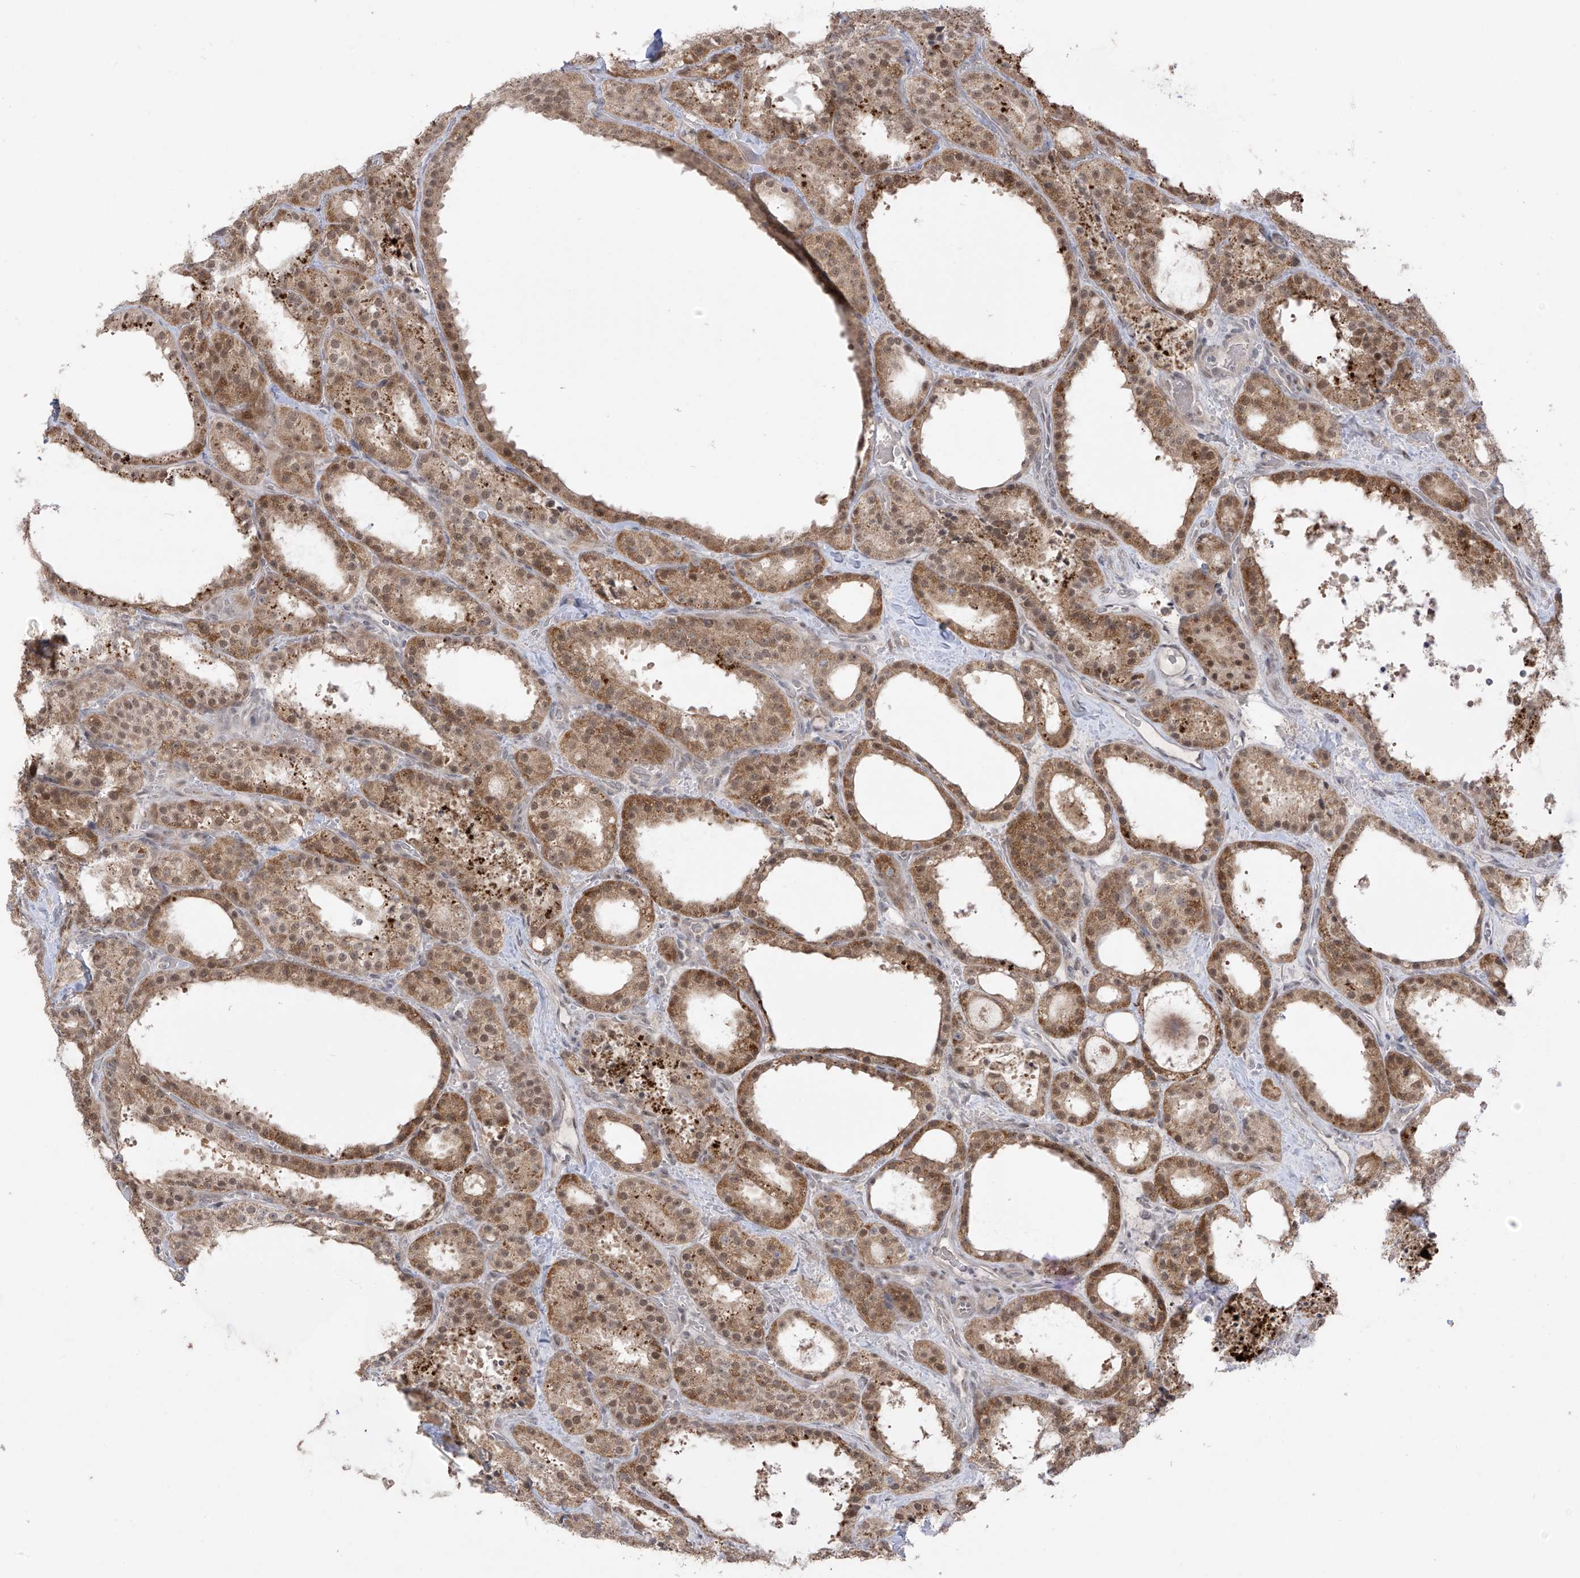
{"staining": {"intensity": "moderate", "quantity": ">75%", "location": "cytoplasmic/membranous,nuclear"}, "tissue": "thyroid cancer", "cell_type": "Tumor cells", "image_type": "cancer", "snomed": [{"axis": "morphology", "description": "Papillary adenocarcinoma, NOS"}, {"axis": "topography", "description": "Thyroid gland"}], "caption": "Moderate cytoplasmic/membranous and nuclear positivity for a protein is present in about >75% of tumor cells of papillary adenocarcinoma (thyroid) using IHC.", "gene": "OGT", "patient": {"sex": "male", "age": 77}}